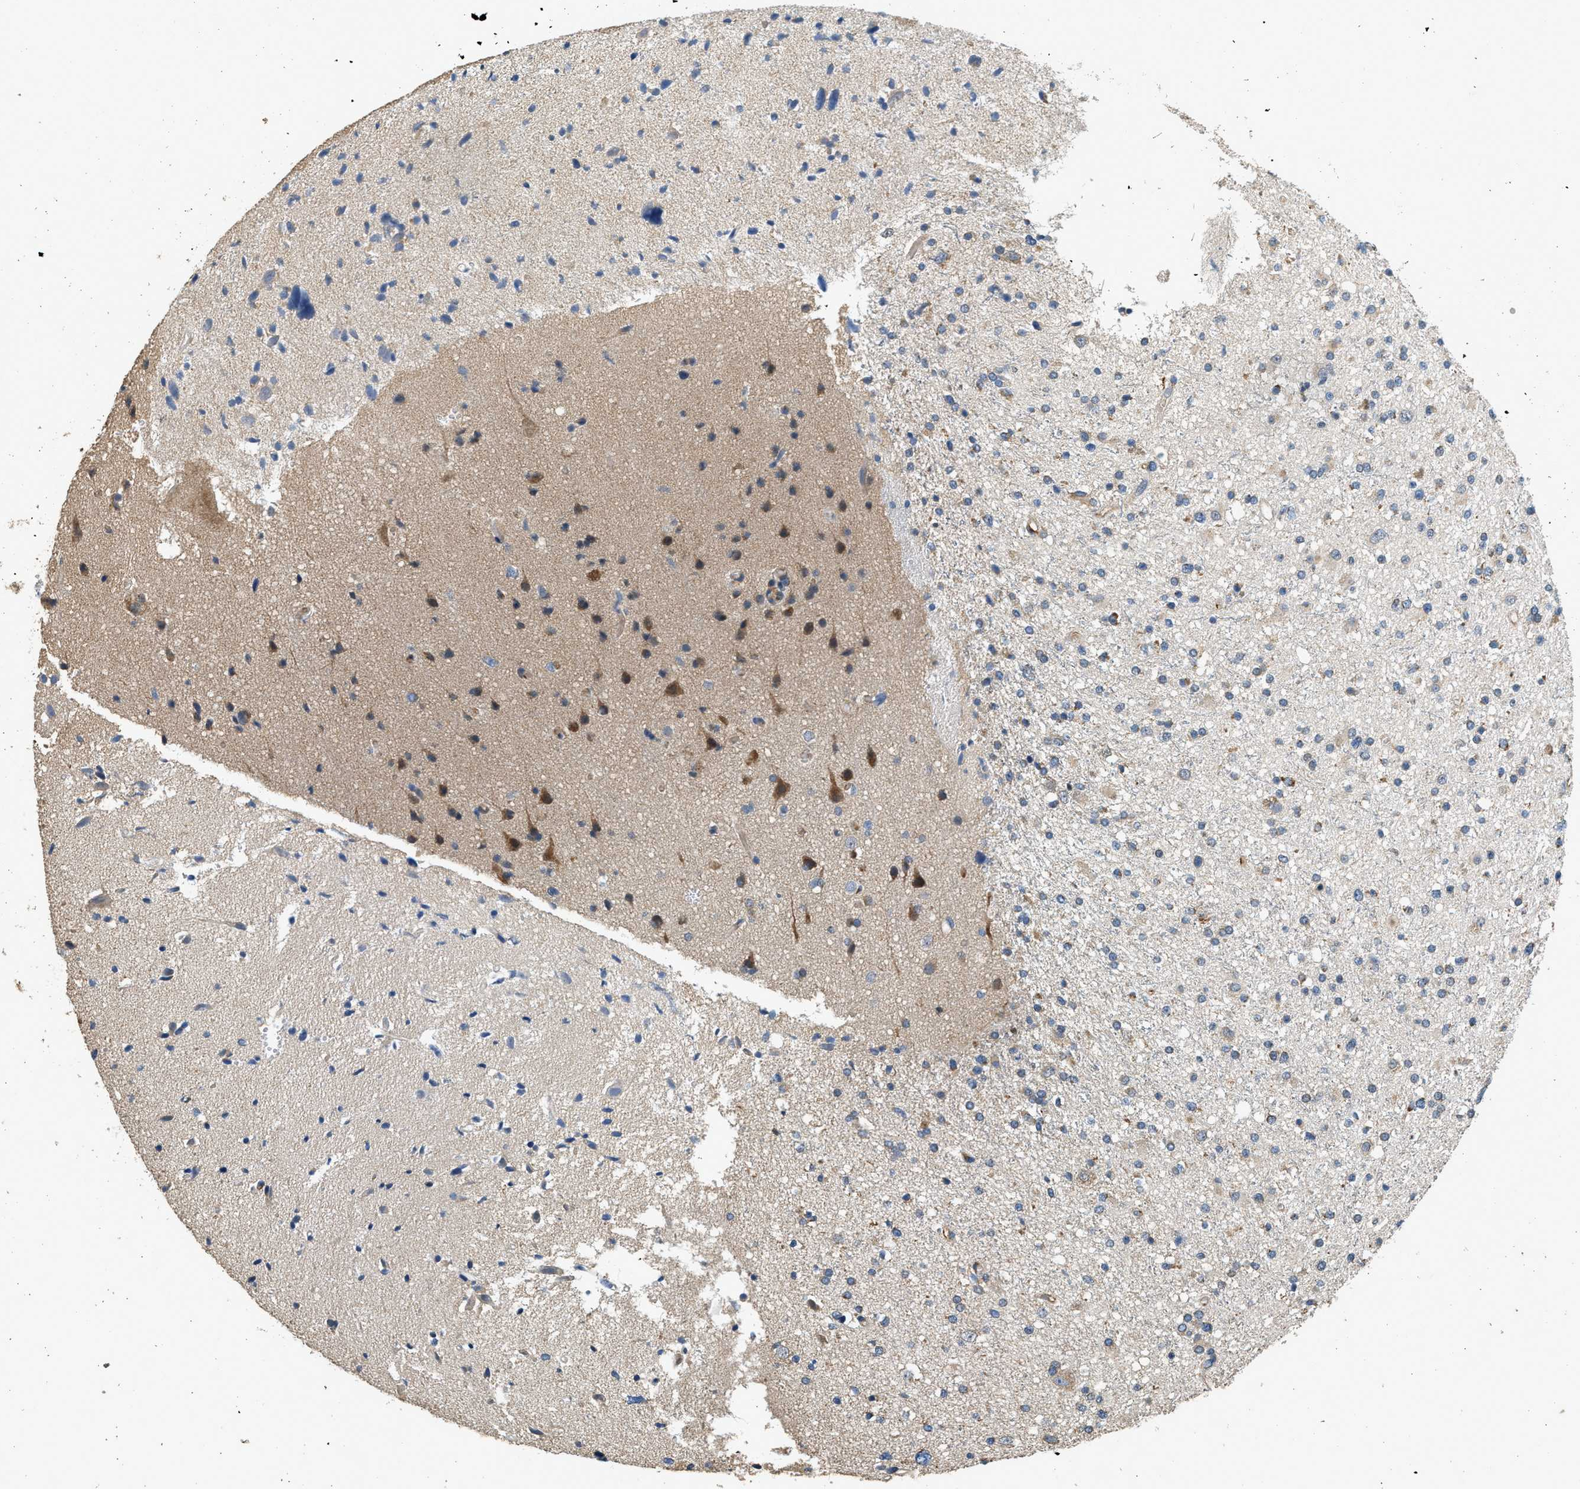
{"staining": {"intensity": "weak", "quantity": "<25%", "location": "cytoplasmic/membranous"}, "tissue": "glioma", "cell_type": "Tumor cells", "image_type": "cancer", "snomed": [{"axis": "morphology", "description": "Glioma, malignant, High grade"}, {"axis": "topography", "description": "Brain"}], "caption": "An image of human glioma is negative for staining in tumor cells.", "gene": "PCLO", "patient": {"sex": "male", "age": 33}}